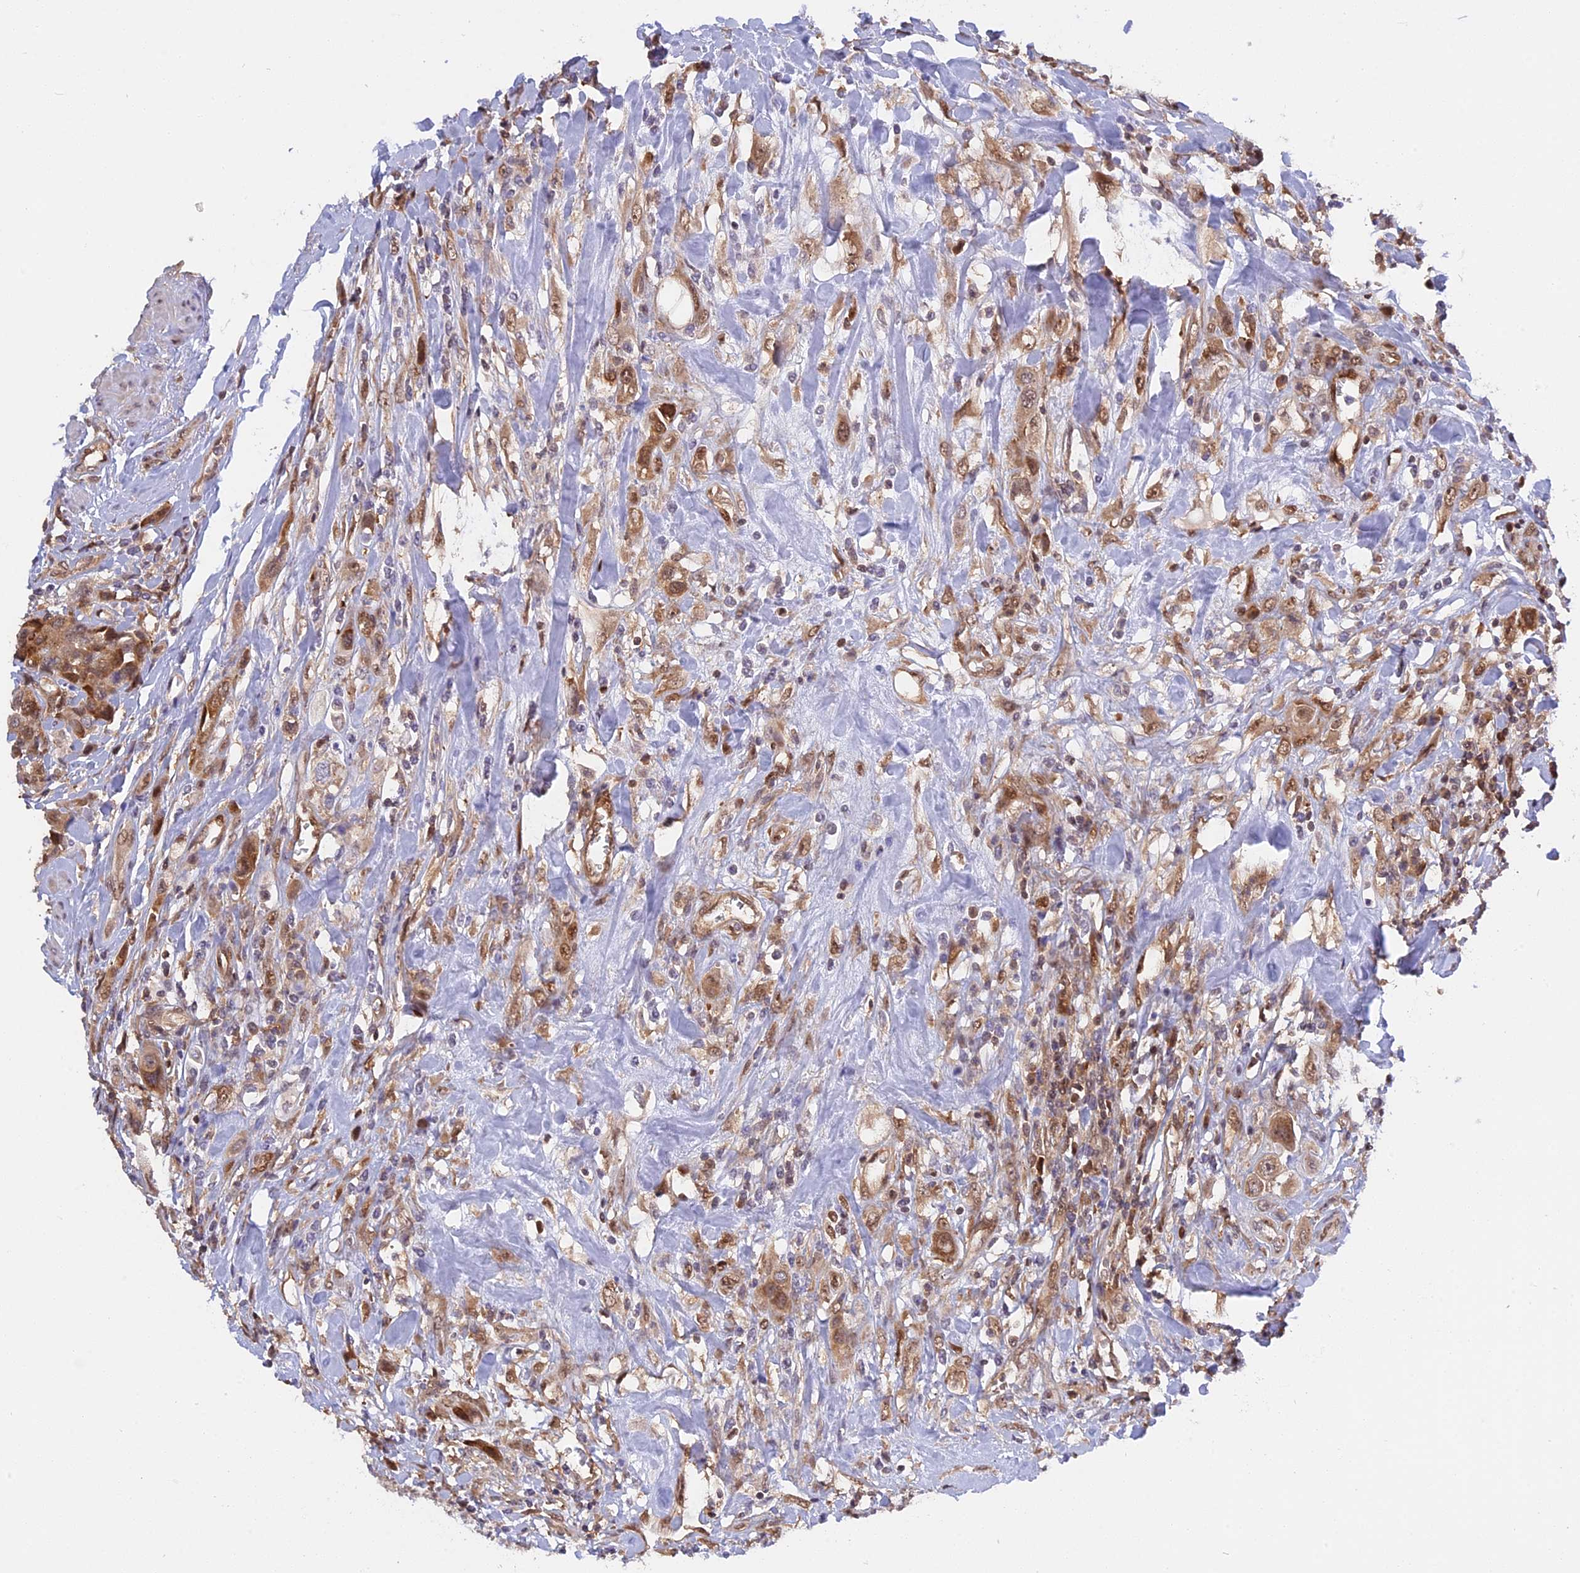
{"staining": {"intensity": "moderate", "quantity": ">75%", "location": "cytoplasmic/membranous,nuclear"}, "tissue": "urothelial cancer", "cell_type": "Tumor cells", "image_type": "cancer", "snomed": [{"axis": "morphology", "description": "Urothelial carcinoma, High grade"}, {"axis": "topography", "description": "Urinary bladder"}], "caption": "Protein expression by immunohistochemistry (IHC) displays moderate cytoplasmic/membranous and nuclear positivity in approximately >75% of tumor cells in urothelial cancer.", "gene": "ZNF428", "patient": {"sex": "male", "age": 50}}